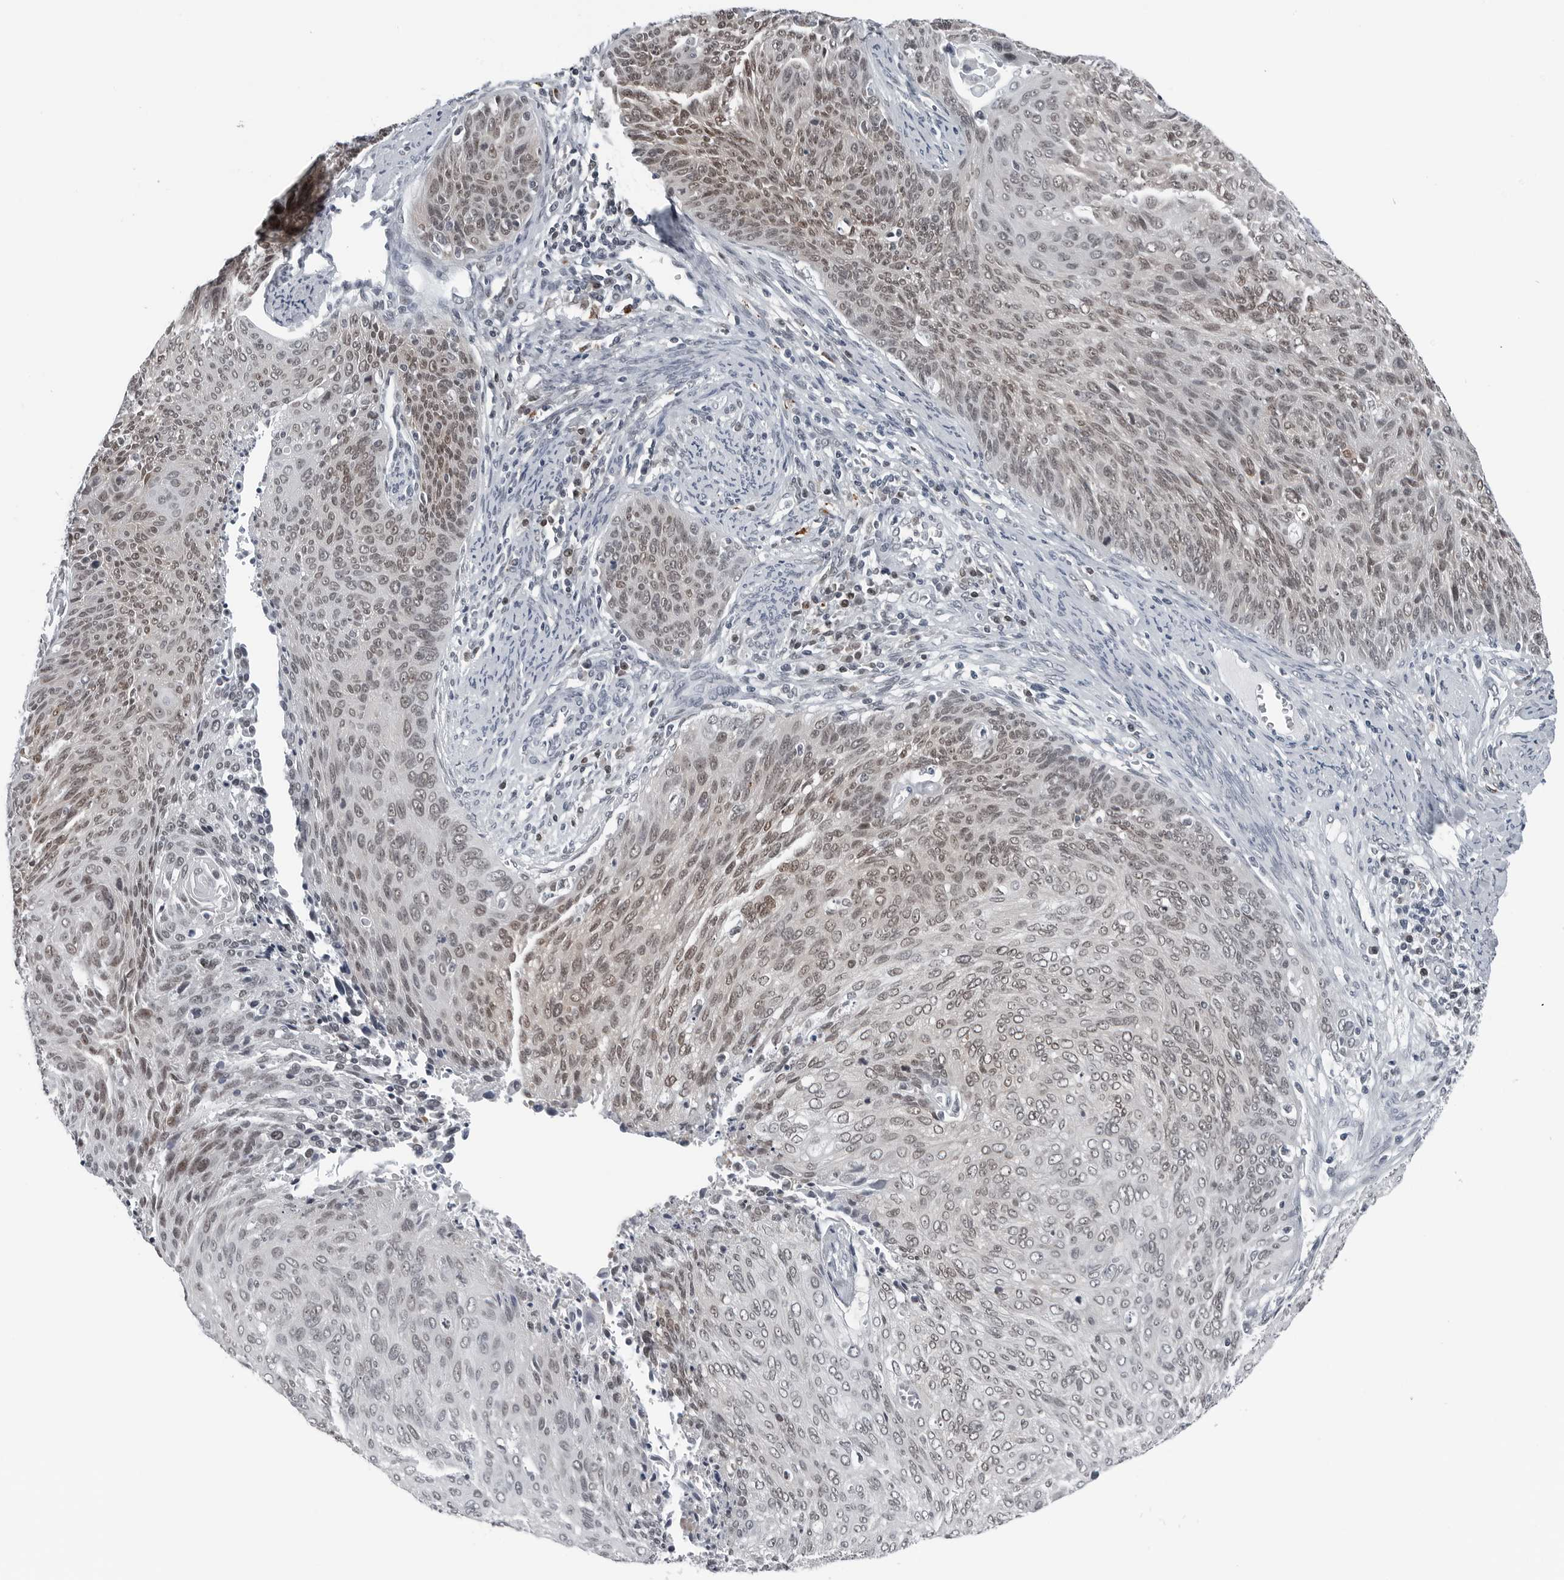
{"staining": {"intensity": "moderate", "quantity": "<25%", "location": "nuclear"}, "tissue": "cervical cancer", "cell_type": "Tumor cells", "image_type": "cancer", "snomed": [{"axis": "morphology", "description": "Squamous cell carcinoma, NOS"}, {"axis": "topography", "description": "Cervix"}], "caption": "The immunohistochemical stain shows moderate nuclear positivity in tumor cells of squamous cell carcinoma (cervical) tissue.", "gene": "AKR1A1", "patient": {"sex": "female", "age": 55}}